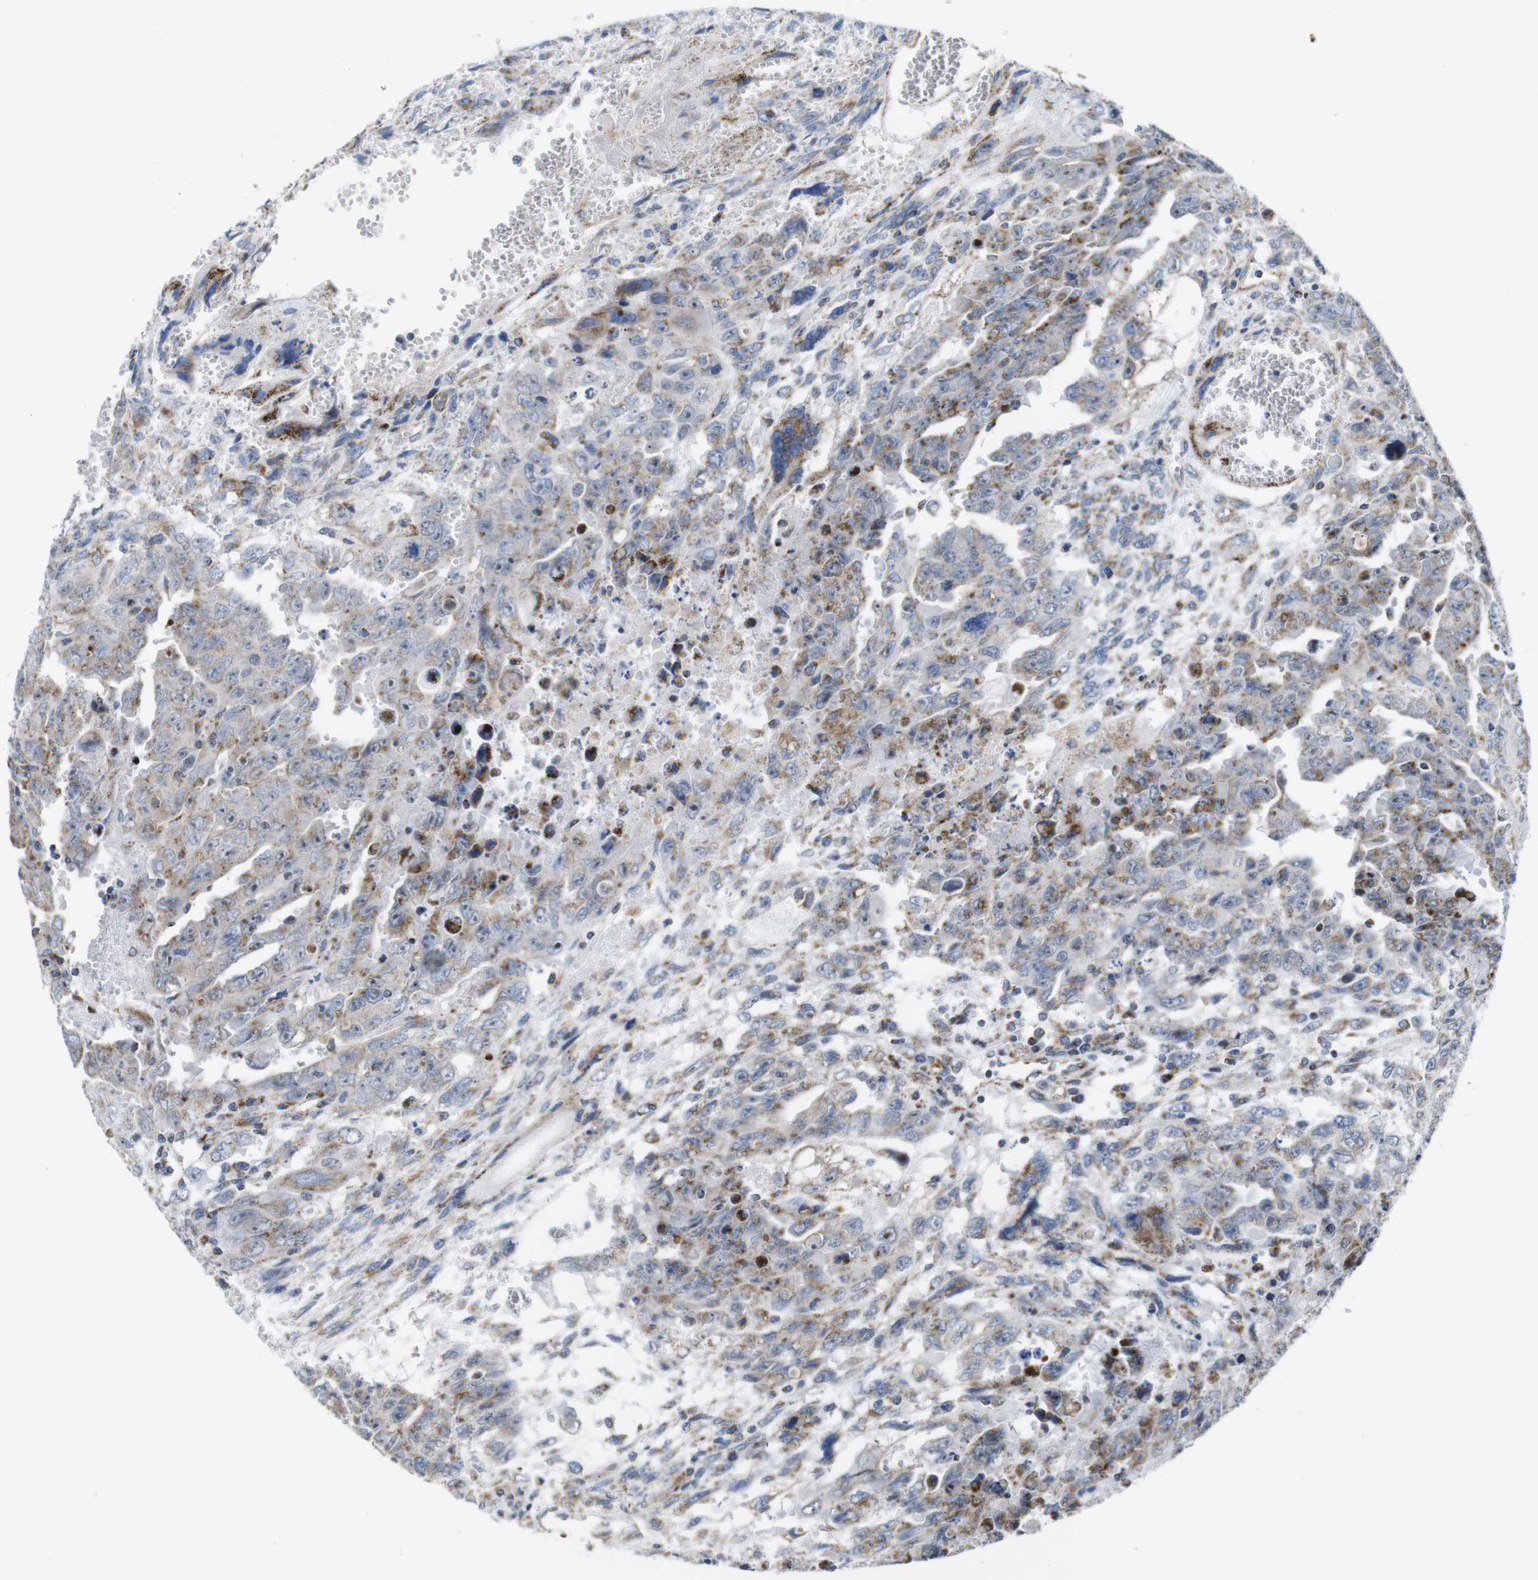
{"staining": {"intensity": "weak", "quantity": "<25%", "location": "cytoplasmic/membranous"}, "tissue": "testis cancer", "cell_type": "Tumor cells", "image_type": "cancer", "snomed": [{"axis": "morphology", "description": "Carcinoma, Embryonal, NOS"}, {"axis": "topography", "description": "Testis"}], "caption": "There is no significant staining in tumor cells of embryonal carcinoma (testis).", "gene": "TMEM192", "patient": {"sex": "male", "age": 28}}